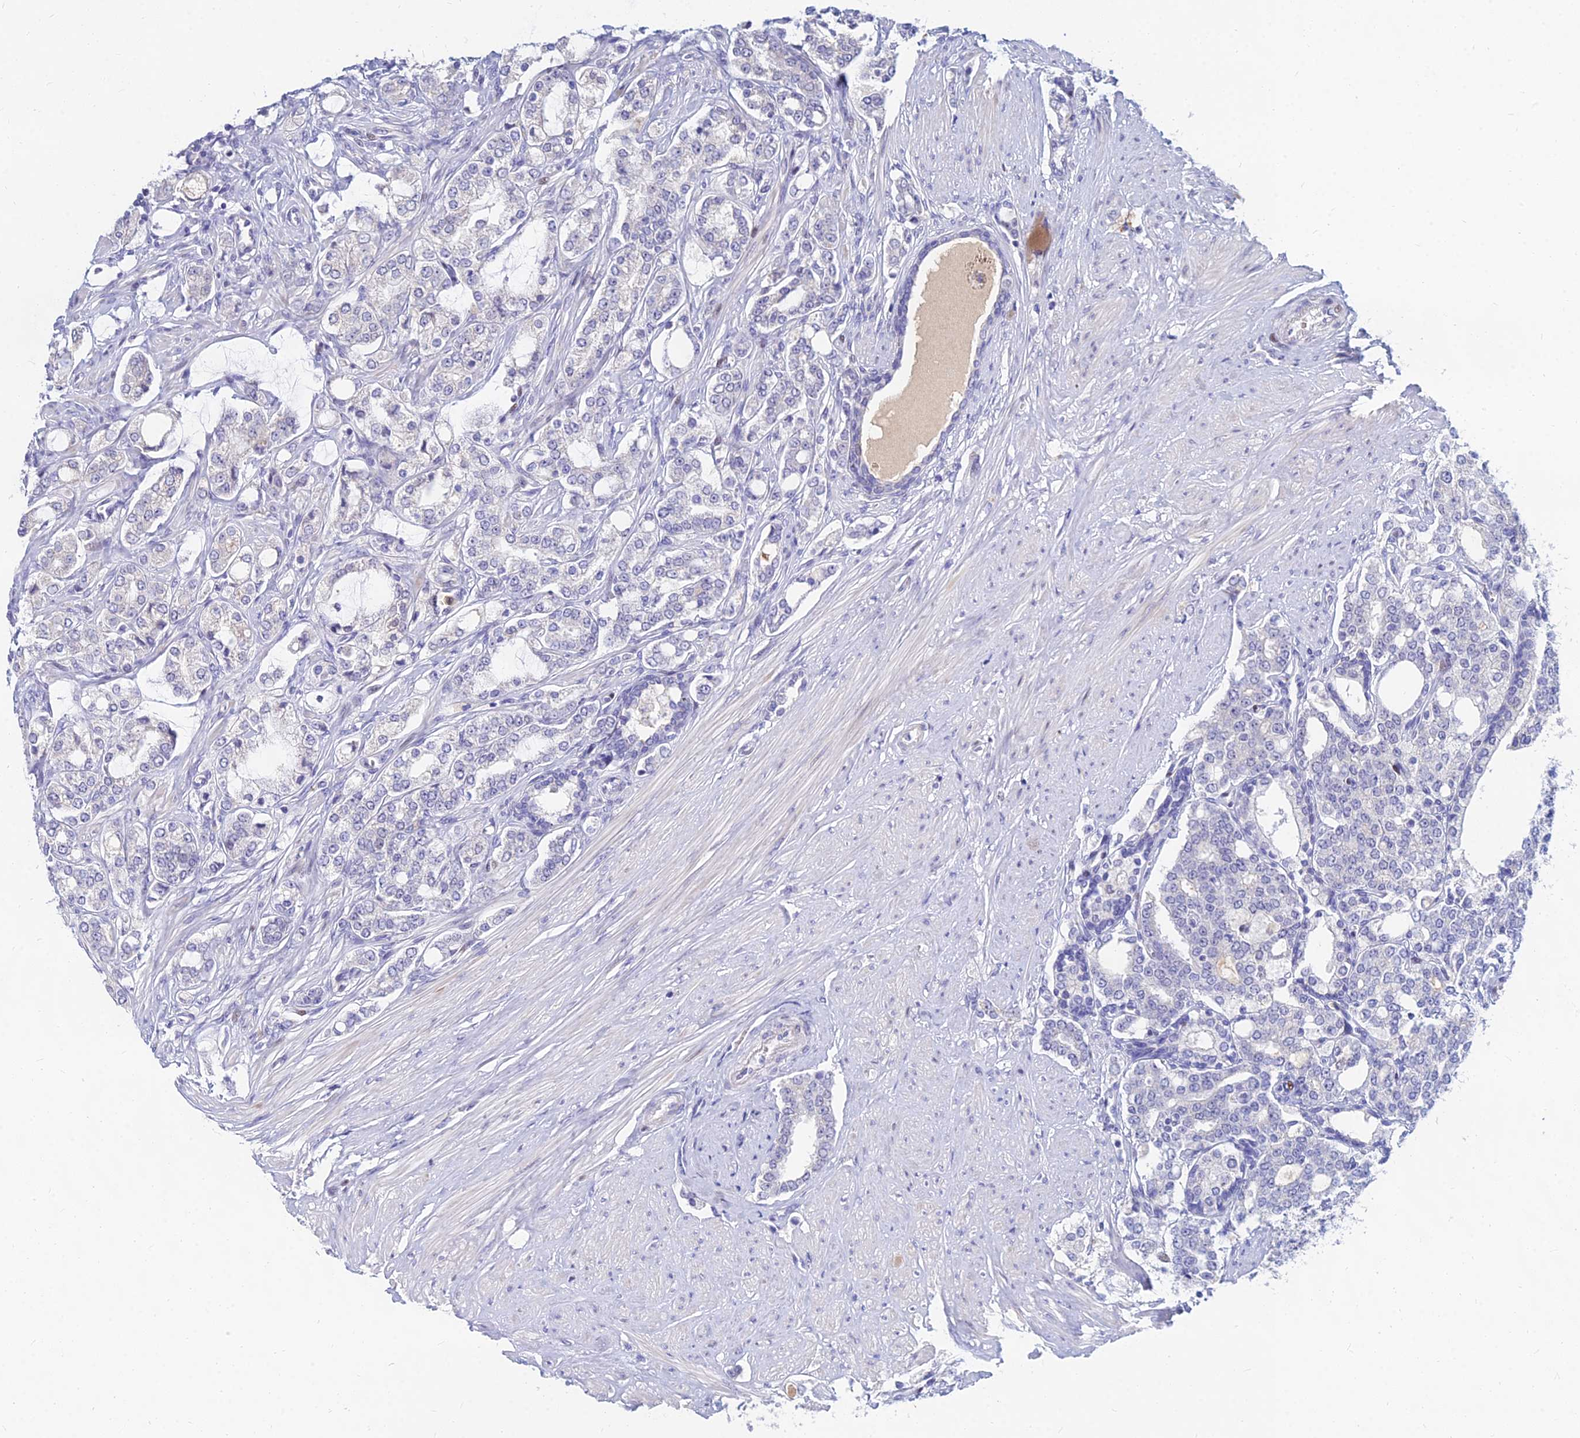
{"staining": {"intensity": "negative", "quantity": "none", "location": "none"}, "tissue": "prostate cancer", "cell_type": "Tumor cells", "image_type": "cancer", "snomed": [{"axis": "morphology", "description": "Adenocarcinoma, High grade"}, {"axis": "topography", "description": "Prostate"}], "caption": "Prostate cancer (adenocarcinoma (high-grade)) was stained to show a protein in brown. There is no significant staining in tumor cells. The staining is performed using DAB brown chromogen with nuclei counter-stained in using hematoxylin.", "gene": "GOLGA6D", "patient": {"sex": "male", "age": 64}}